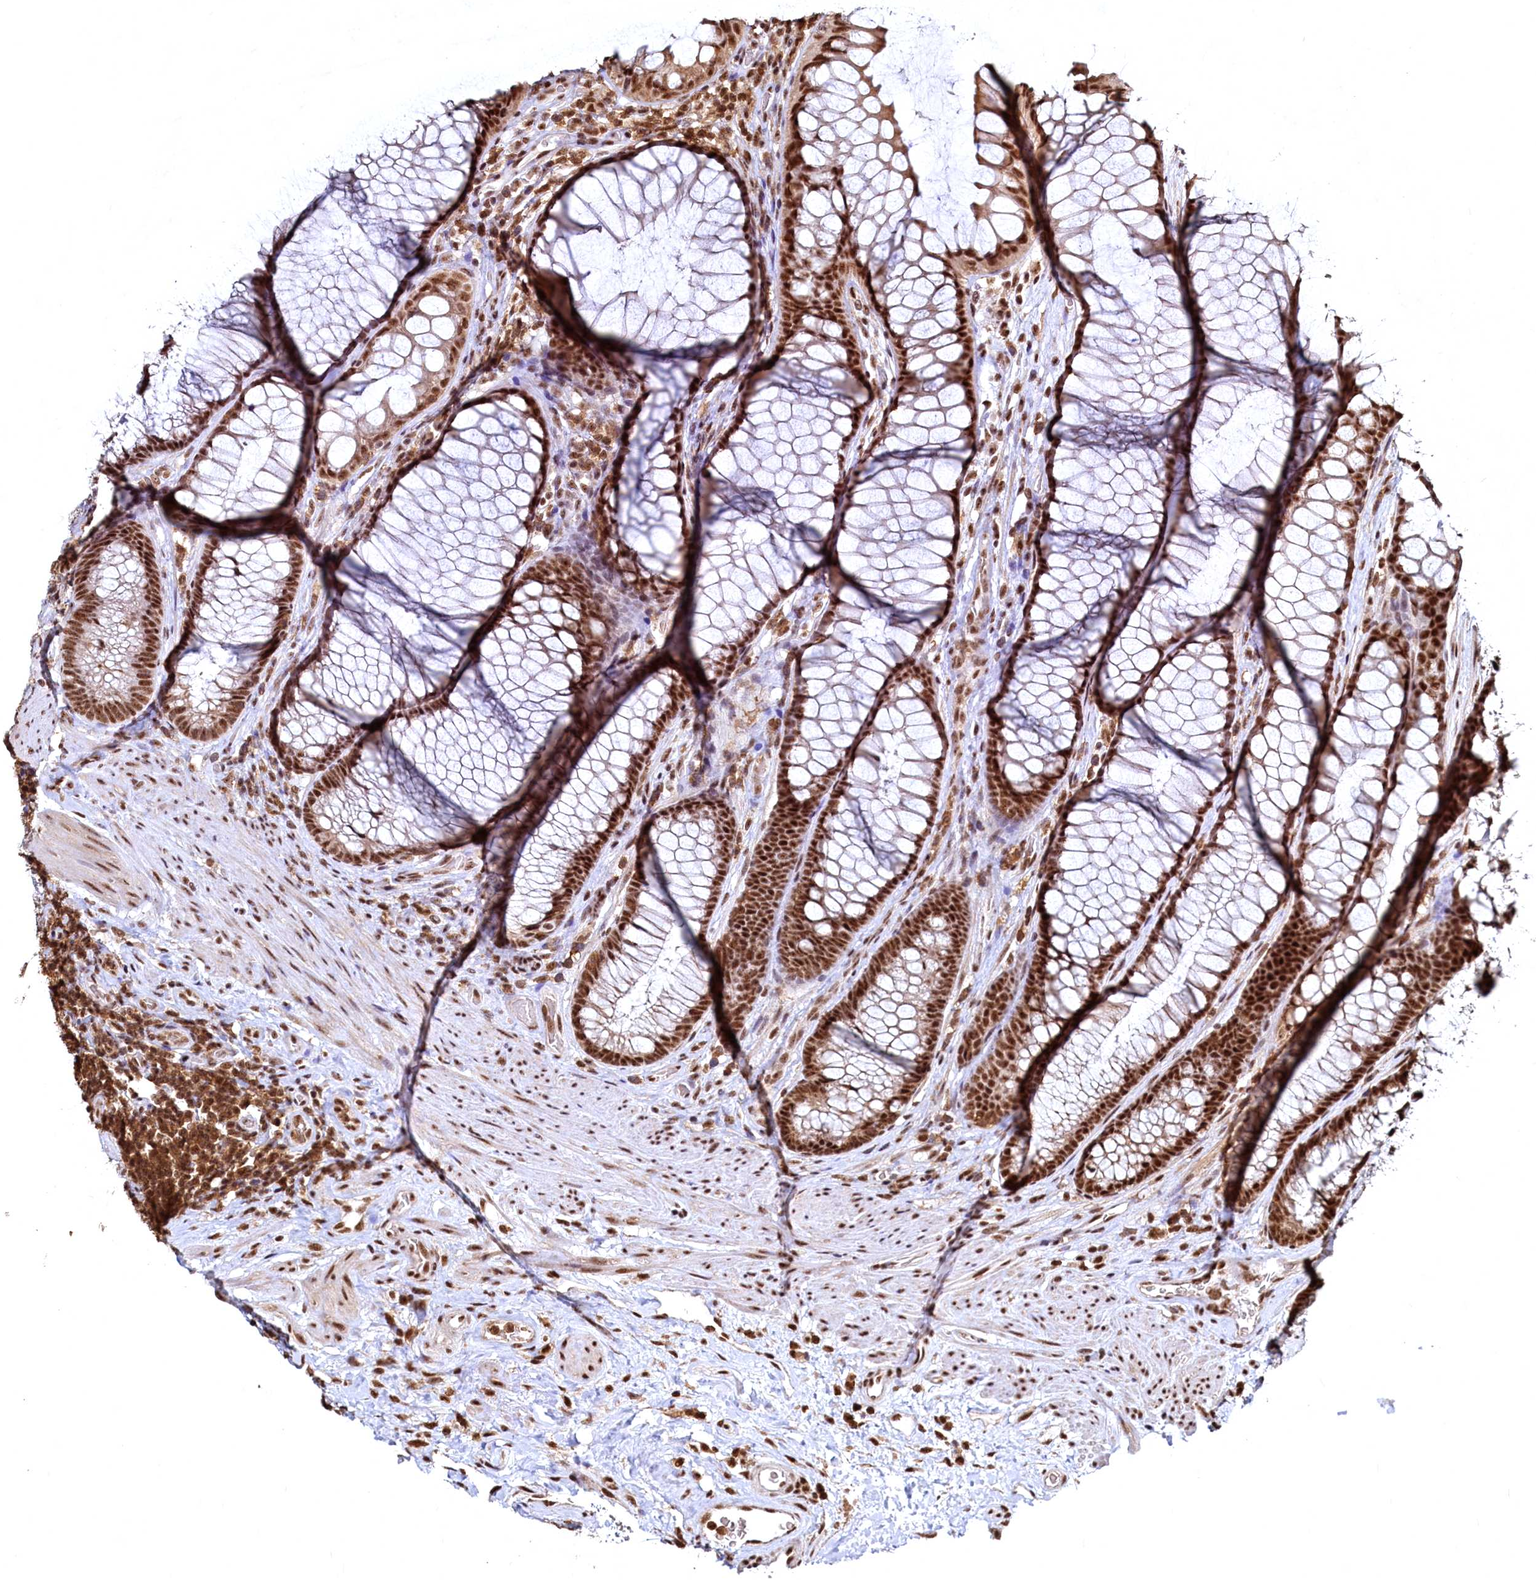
{"staining": {"intensity": "strong", "quantity": ">75%", "location": "nuclear"}, "tissue": "colon", "cell_type": "Endothelial cells", "image_type": "normal", "snomed": [{"axis": "morphology", "description": "Normal tissue, NOS"}, {"axis": "topography", "description": "Colon"}], "caption": "This micrograph reveals immunohistochemistry (IHC) staining of unremarkable human colon, with high strong nuclear staining in about >75% of endothelial cells.", "gene": "RSRC2", "patient": {"sex": "female", "age": 82}}